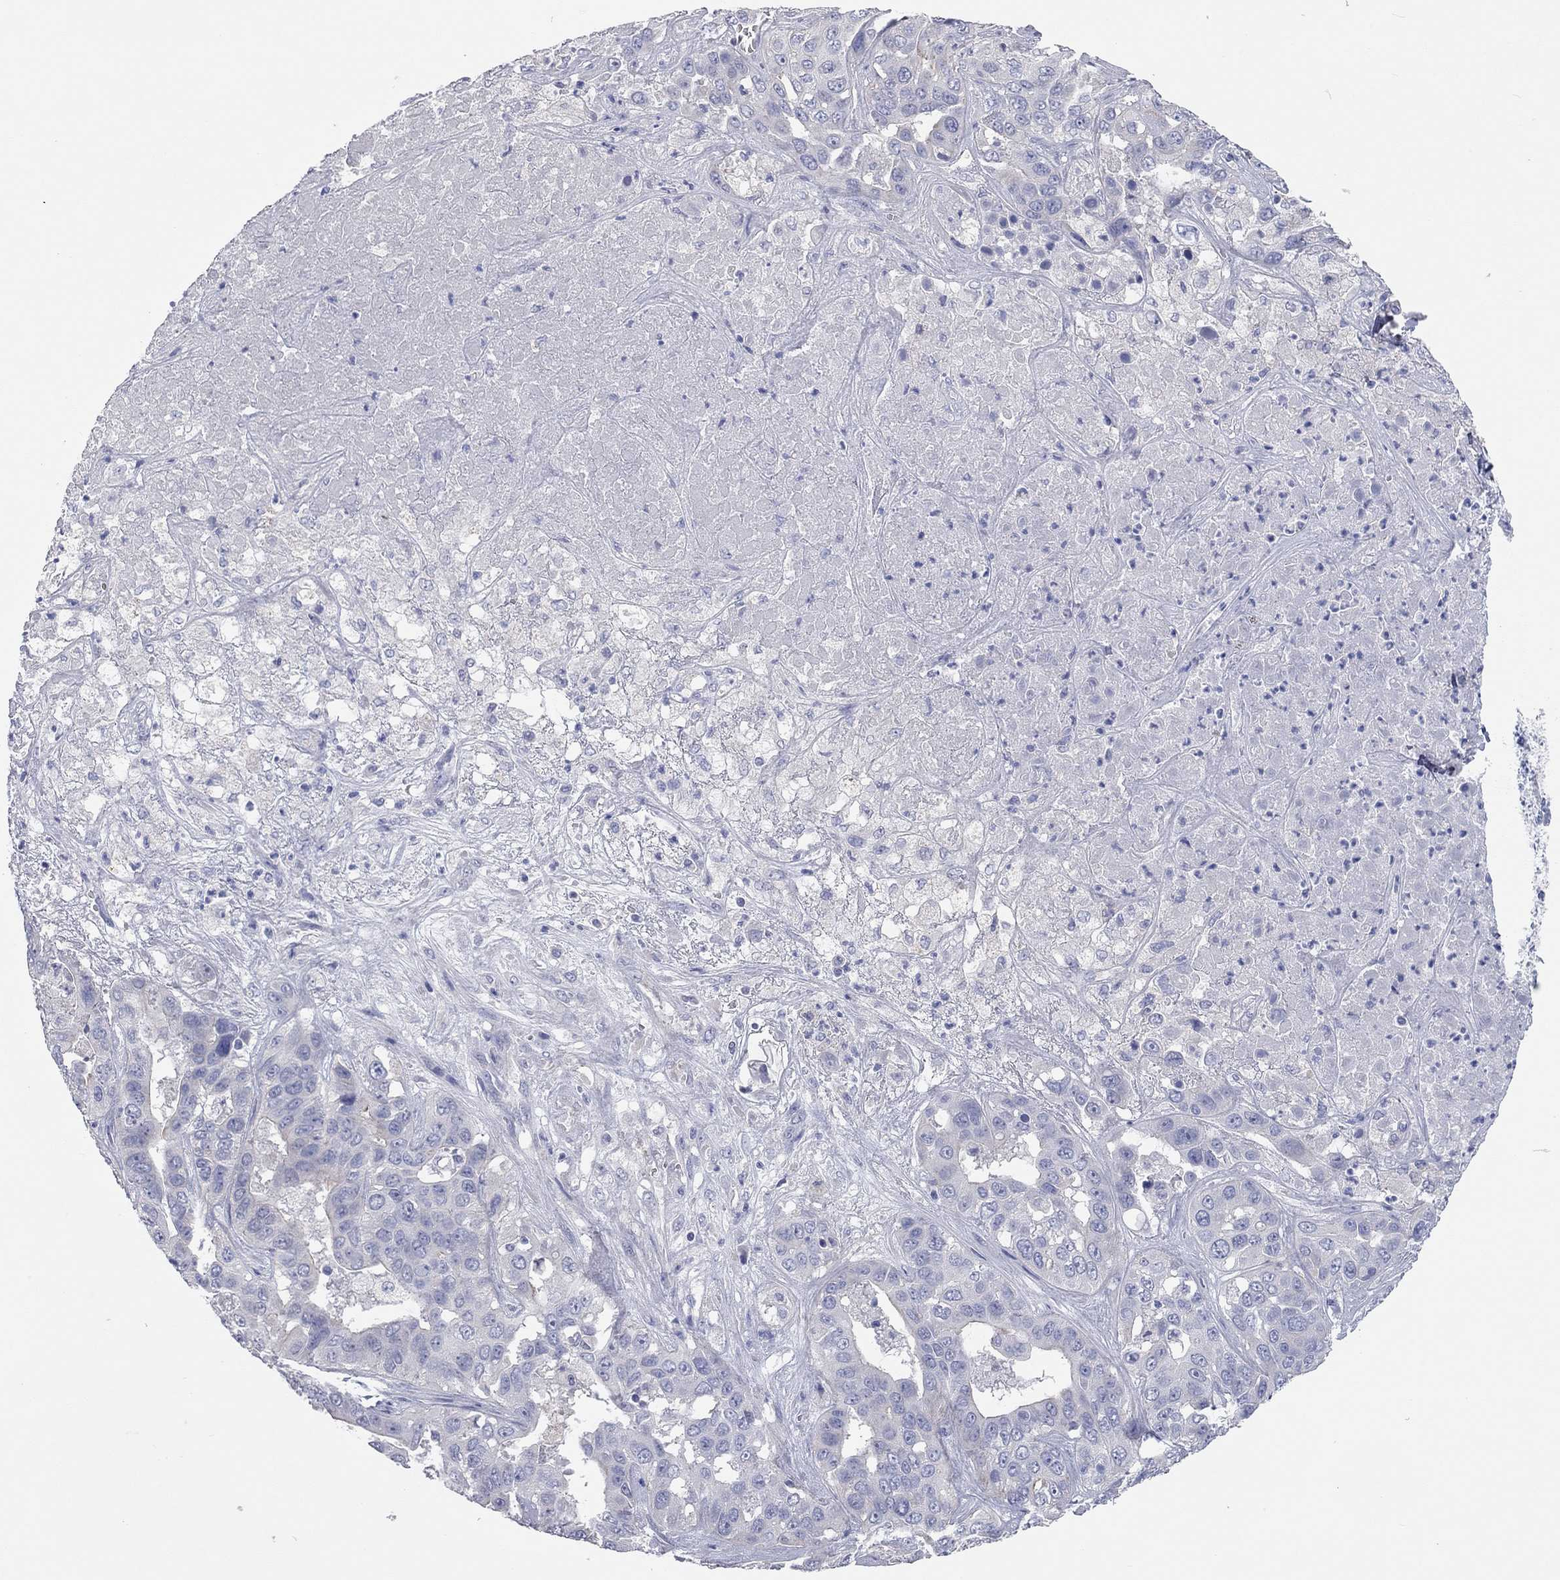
{"staining": {"intensity": "negative", "quantity": "none", "location": "none"}, "tissue": "liver cancer", "cell_type": "Tumor cells", "image_type": "cancer", "snomed": [{"axis": "morphology", "description": "Cholangiocarcinoma"}, {"axis": "topography", "description": "Liver"}], "caption": "DAB (3,3'-diaminobenzidine) immunohistochemical staining of human liver cancer (cholangiocarcinoma) displays no significant staining in tumor cells.", "gene": "KCNB1", "patient": {"sex": "female", "age": 52}}